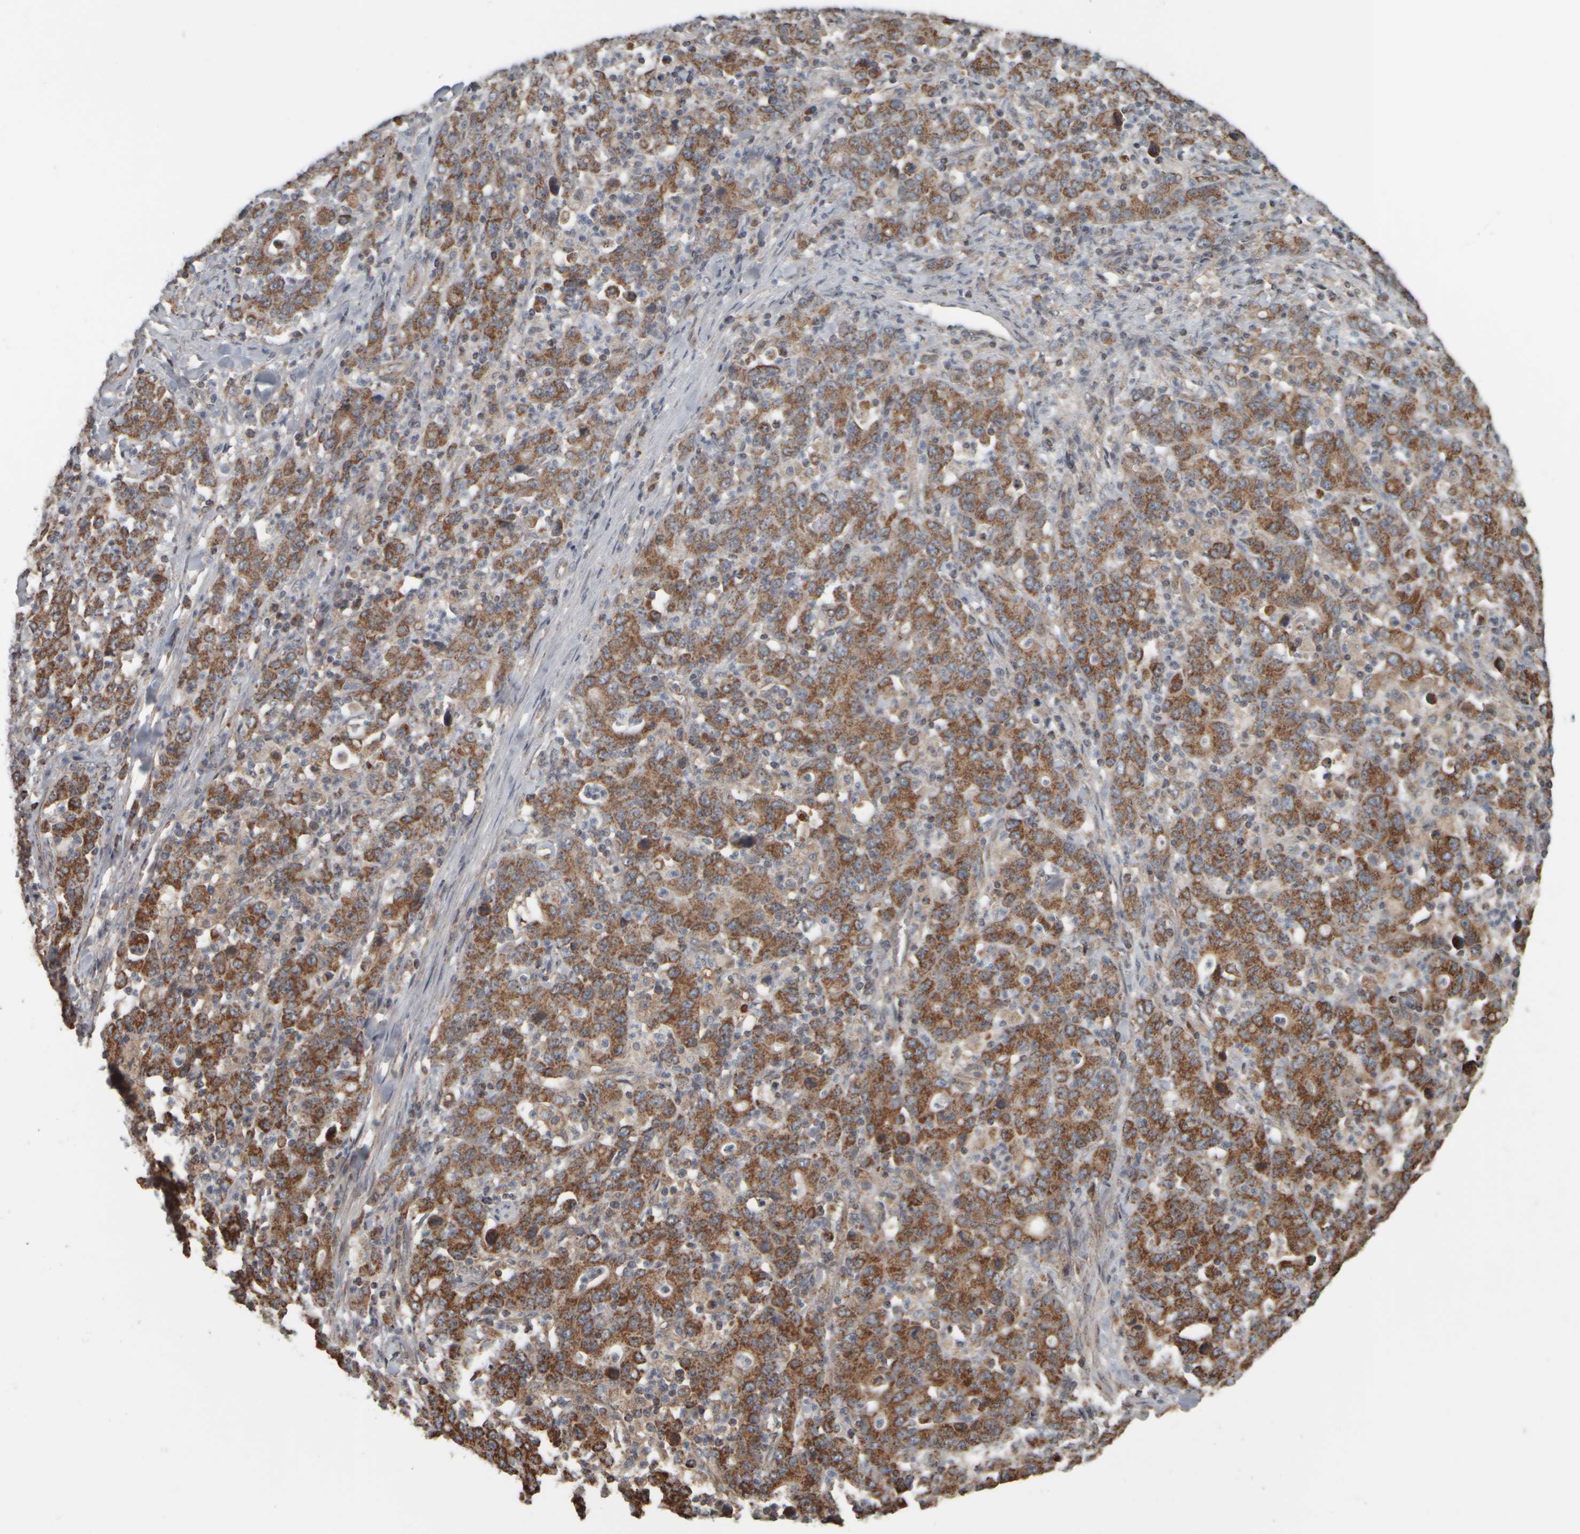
{"staining": {"intensity": "moderate", "quantity": ">75%", "location": "cytoplasmic/membranous"}, "tissue": "stomach cancer", "cell_type": "Tumor cells", "image_type": "cancer", "snomed": [{"axis": "morphology", "description": "Adenocarcinoma, NOS"}, {"axis": "topography", "description": "Stomach, upper"}], "caption": "A micrograph of stomach cancer (adenocarcinoma) stained for a protein reveals moderate cytoplasmic/membranous brown staining in tumor cells. The staining was performed using DAB to visualize the protein expression in brown, while the nuclei were stained in blue with hematoxylin (Magnification: 20x).", "gene": "APBB2", "patient": {"sex": "male", "age": 69}}